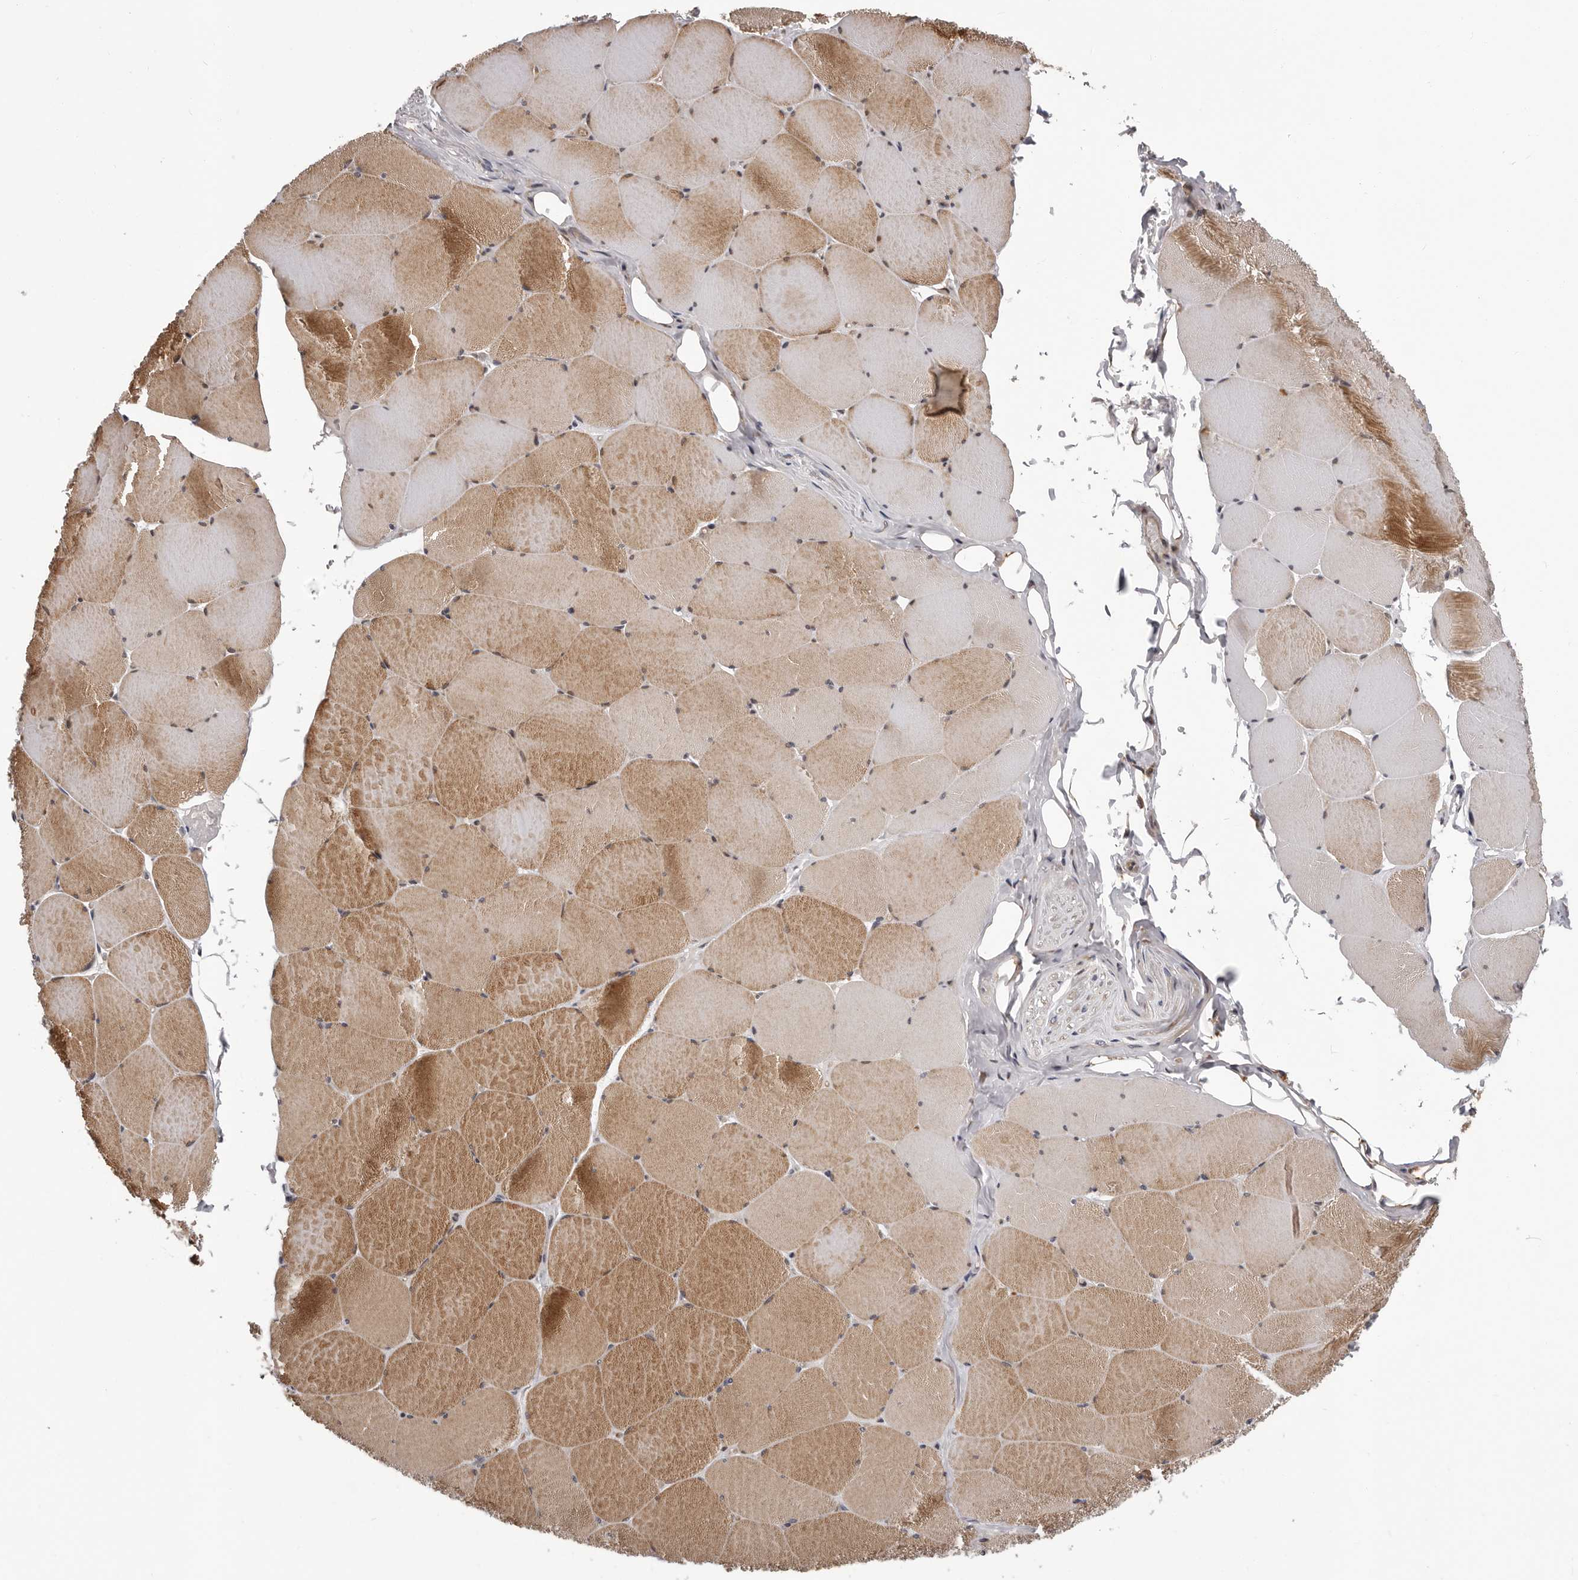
{"staining": {"intensity": "strong", "quantity": ">75%", "location": "cytoplasmic/membranous"}, "tissue": "skeletal muscle", "cell_type": "Myocytes", "image_type": "normal", "snomed": [{"axis": "morphology", "description": "Normal tissue, NOS"}, {"axis": "topography", "description": "Skeletal muscle"}, {"axis": "topography", "description": "Head-Neck"}], "caption": "Strong cytoplasmic/membranous protein staining is appreciated in about >75% of myocytes in skeletal muscle.", "gene": "VPS37A", "patient": {"sex": "male", "age": 66}}